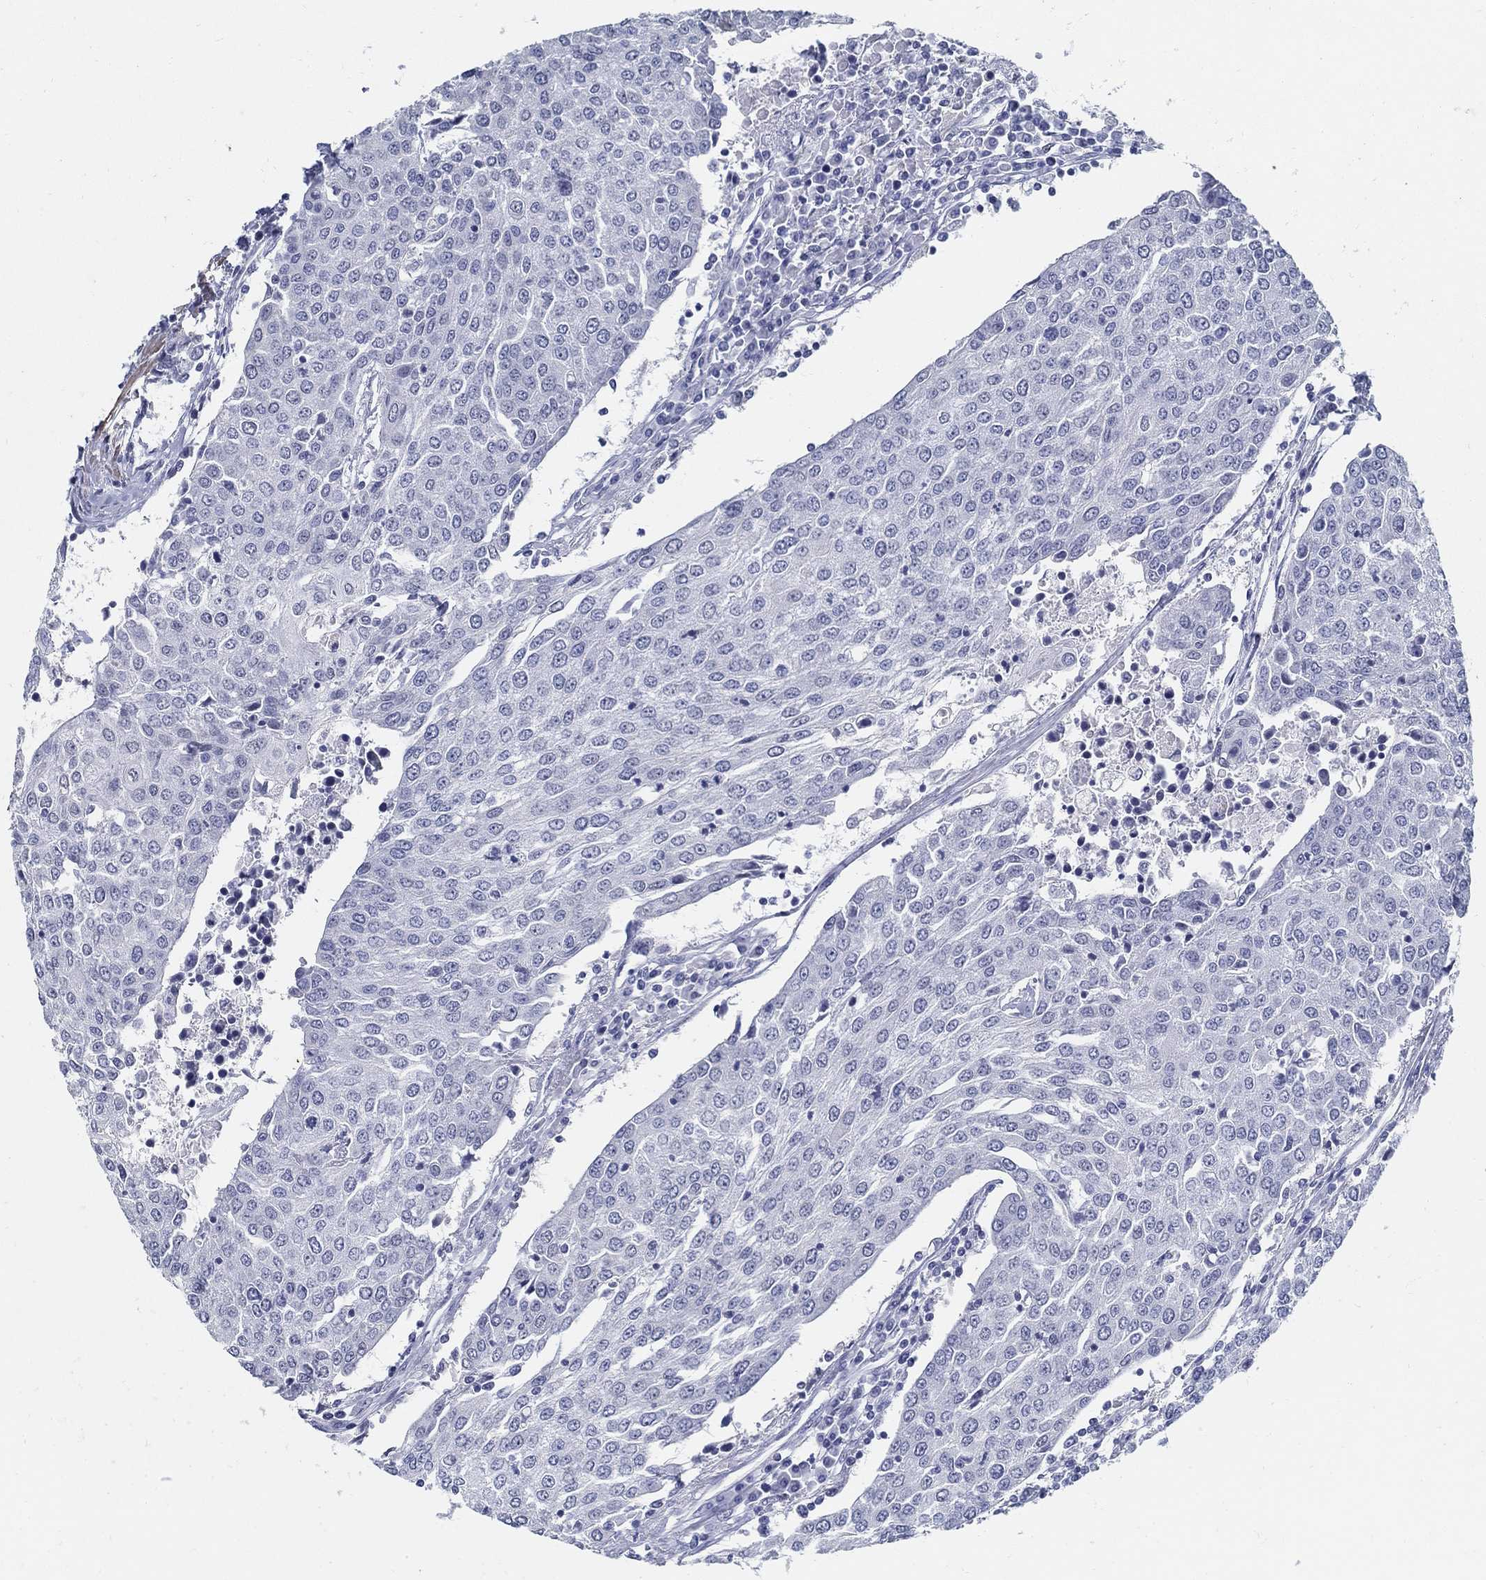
{"staining": {"intensity": "negative", "quantity": "none", "location": "none"}, "tissue": "urothelial cancer", "cell_type": "Tumor cells", "image_type": "cancer", "snomed": [{"axis": "morphology", "description": "Urothelial carcinoma, High grade"}, {"axis": "topography", "description": "Urinary bladder"}], "caption": "The image shows no staining of tumor cells in high-grade urothelial carcinoma.", "gene": "USP29", "patient": {"sex": "female", "age": 85}}